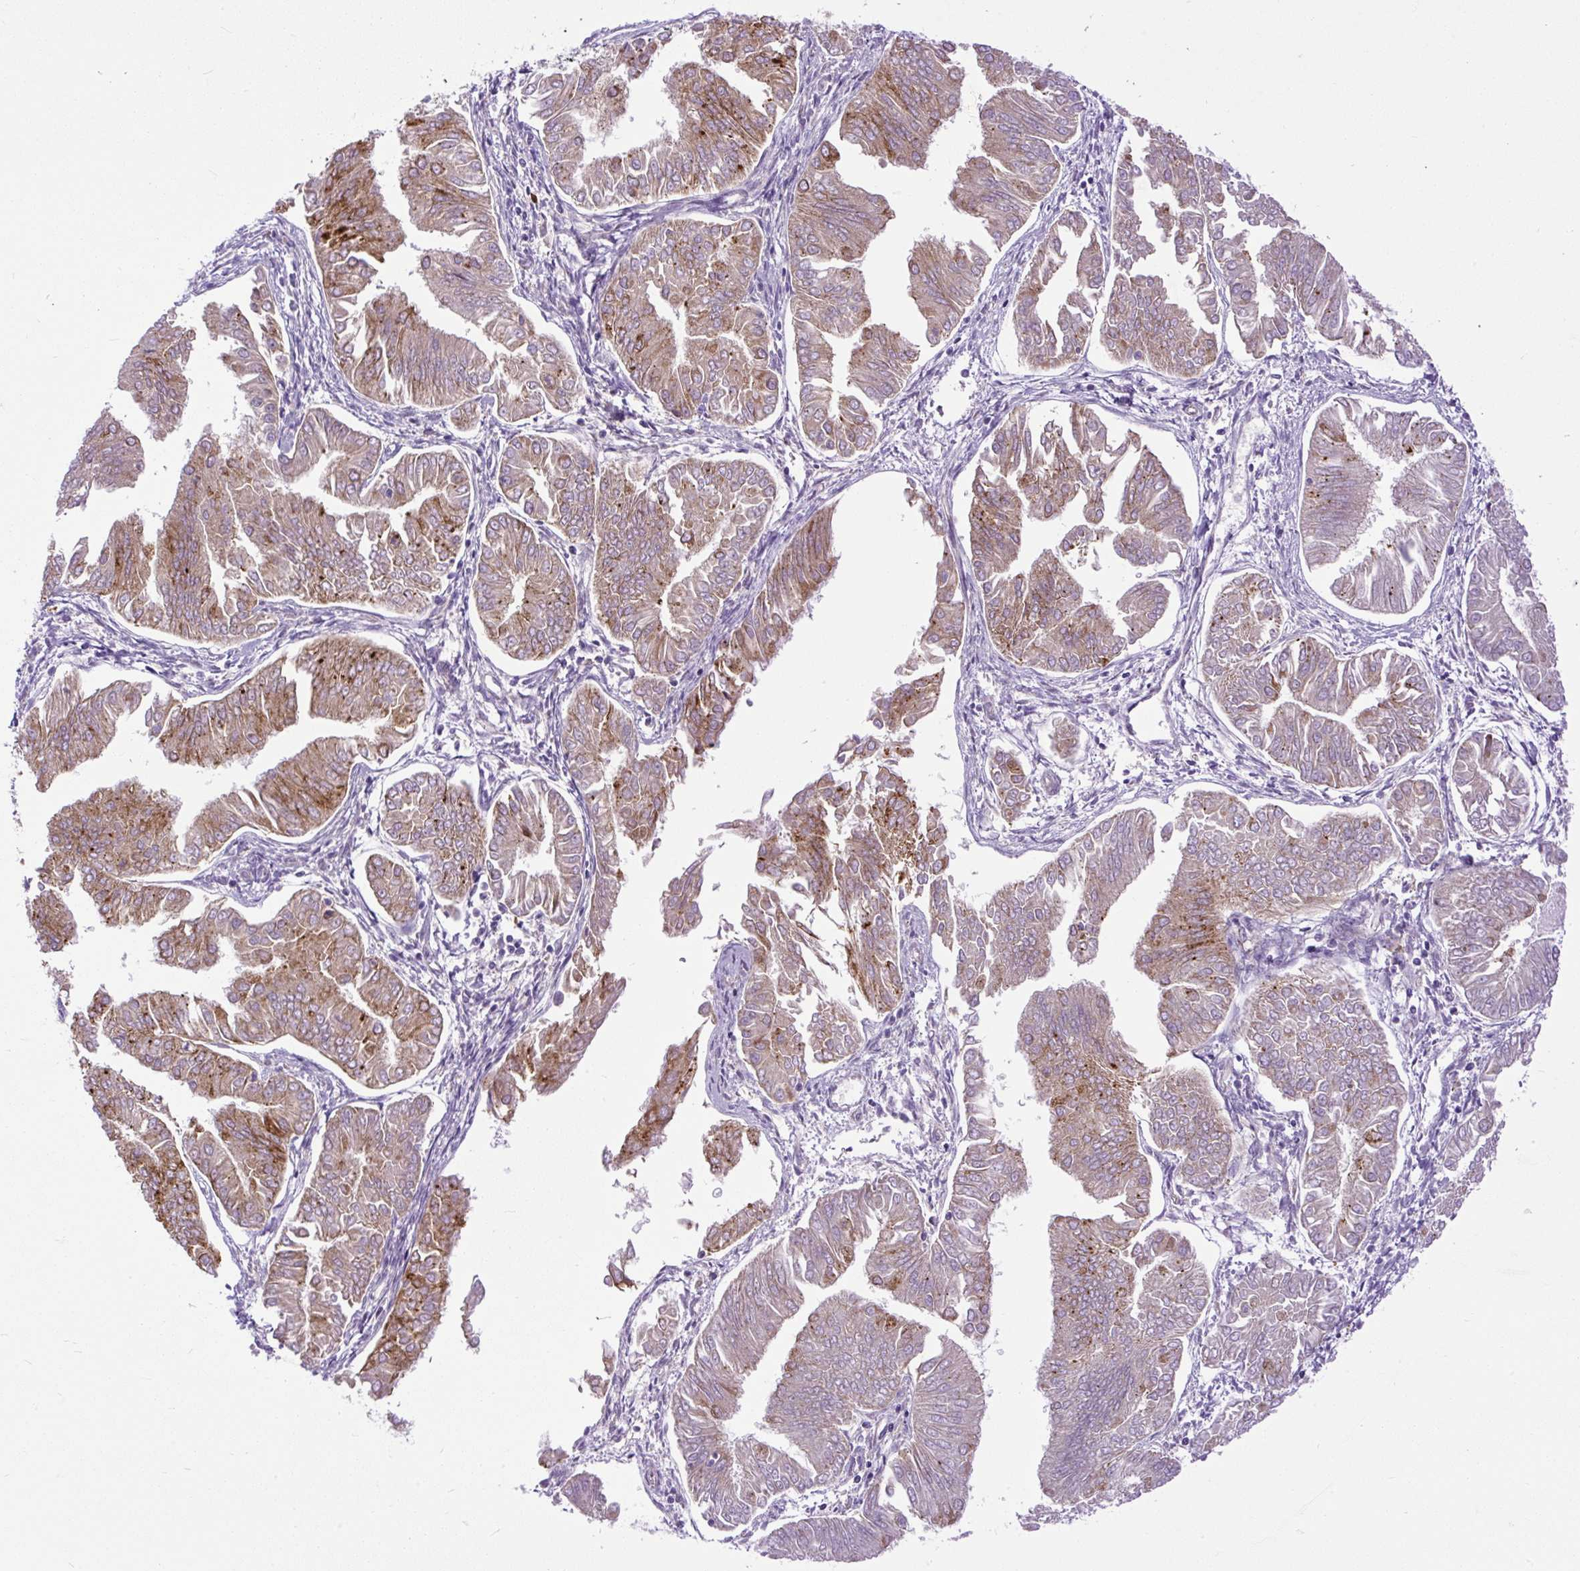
{"staining": {"intensity": "moderate", "quantity": "25%-75%", "location": "cytoplasmic/membranous"}, "tissue": "endometrial cancer", "cell_type": "Tumor cells", "image_type": "cancer", "snomed": [{"axis": "morphology", "description": "Adenocarcinoma, NOS"}, {"axis": "topography", "description": "Endometrium"}], "caption": "Immunohistochemical staining of endometrial cancer (adenocarcinoma) shows medium levels of moderate cytoplasmic/membranous protein staining in about 25%-75% of tumor cells.", "gene": "SYBU", "patient": {"sex": "female", "age": 53}}